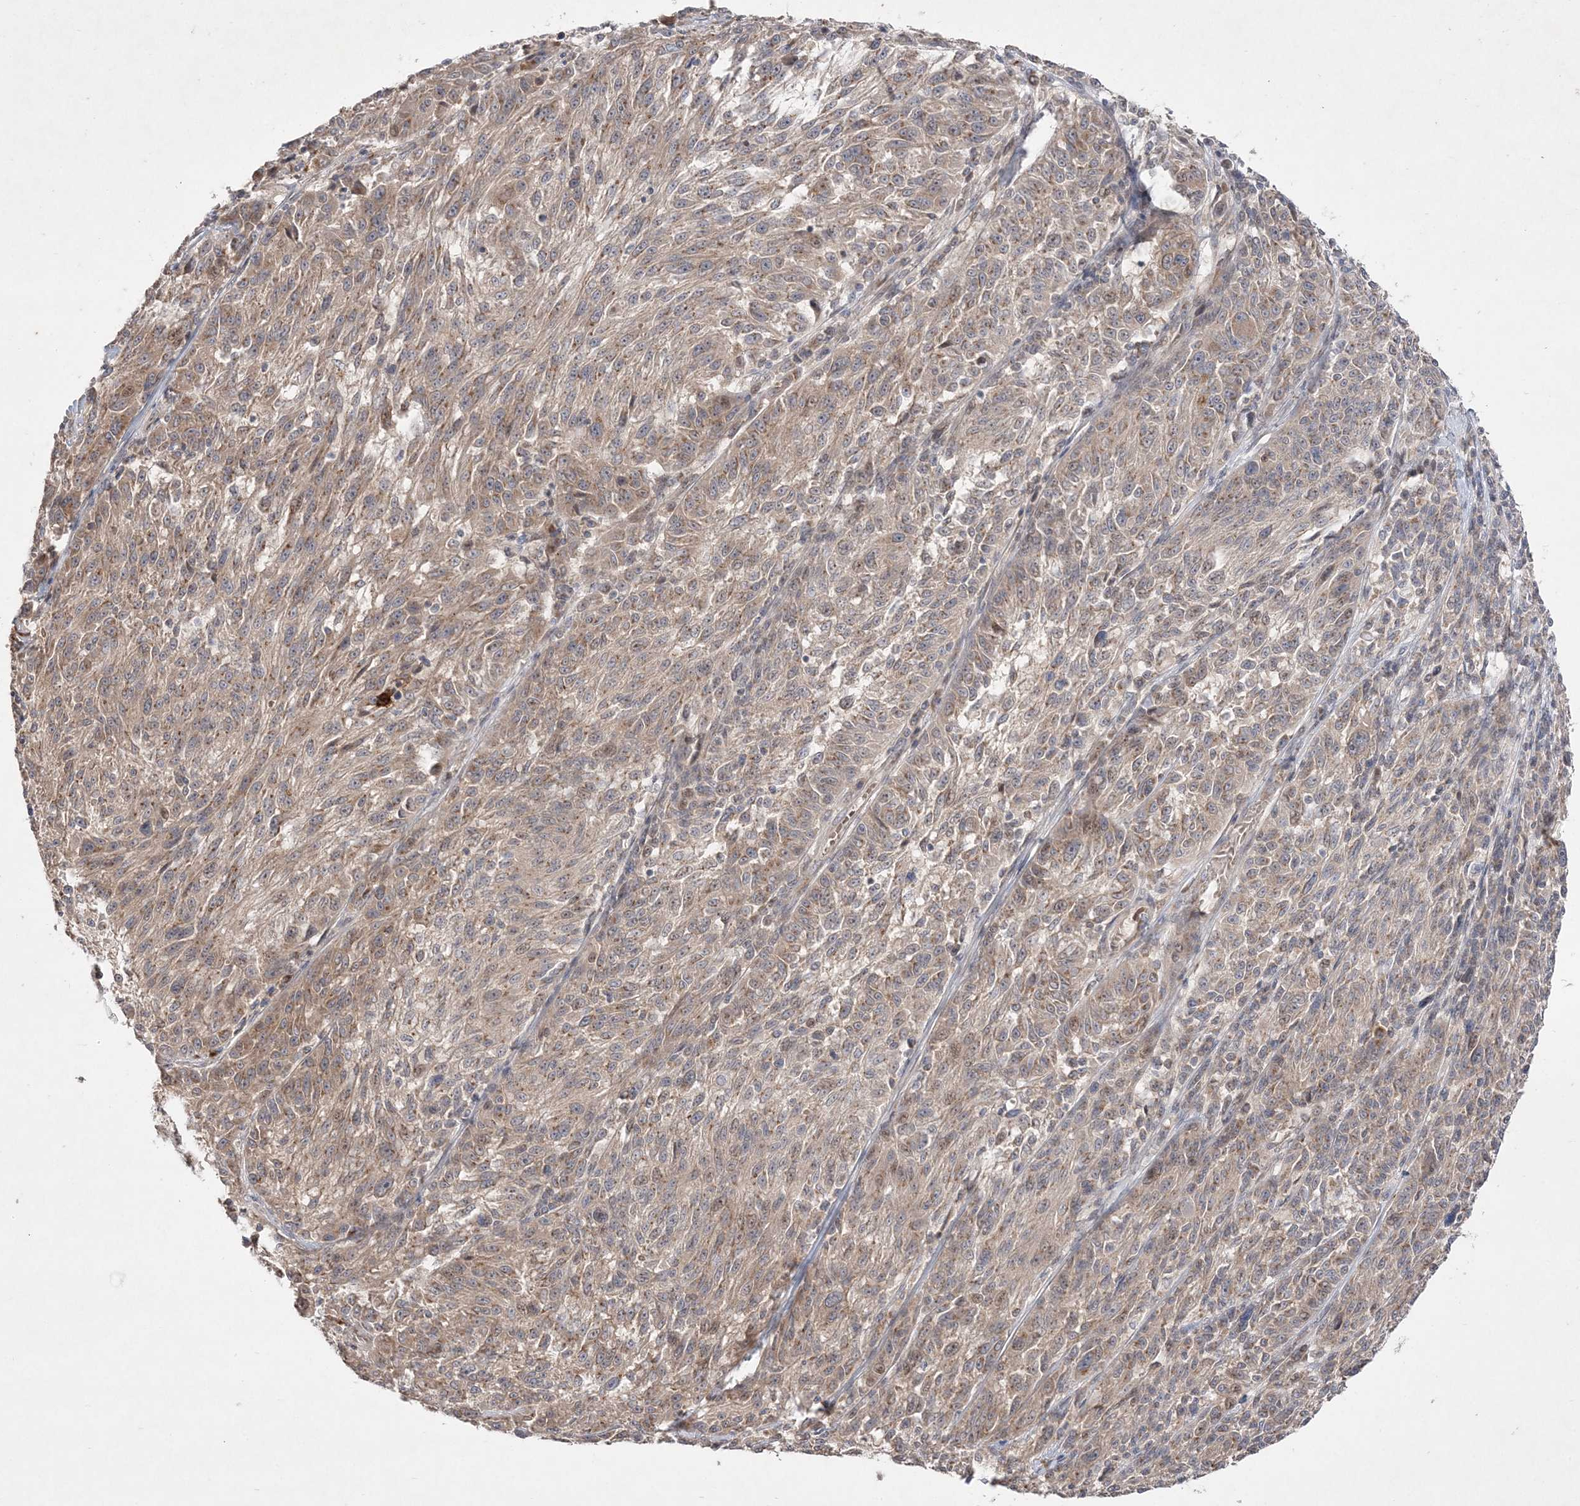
{"staining": {"intensity": "weak", "quantity": ">75%", "location": "cytoplasmic/membranous"}, "tissue": "melanoma", "cell_type": "Tumor cells", "image_type": "cancer", "snomed": [{"axis": "morphology", "description": "Malignant melanoma, NOS"}, {"axis": "topography", "description": "Skin"}], "caption": "A brown stain highlights weak cytoplasmic/membranous staining of a protein in malignant melanoma tumor cells. The protein of interest is stained brown, and the nuclei are stained in blue (DAB (3,3'-diaminobenzidine) IHC with brightfield microscopy, high magnification).", "gene": "CLNK", "patient": {"sex": "male", "age": 53}}